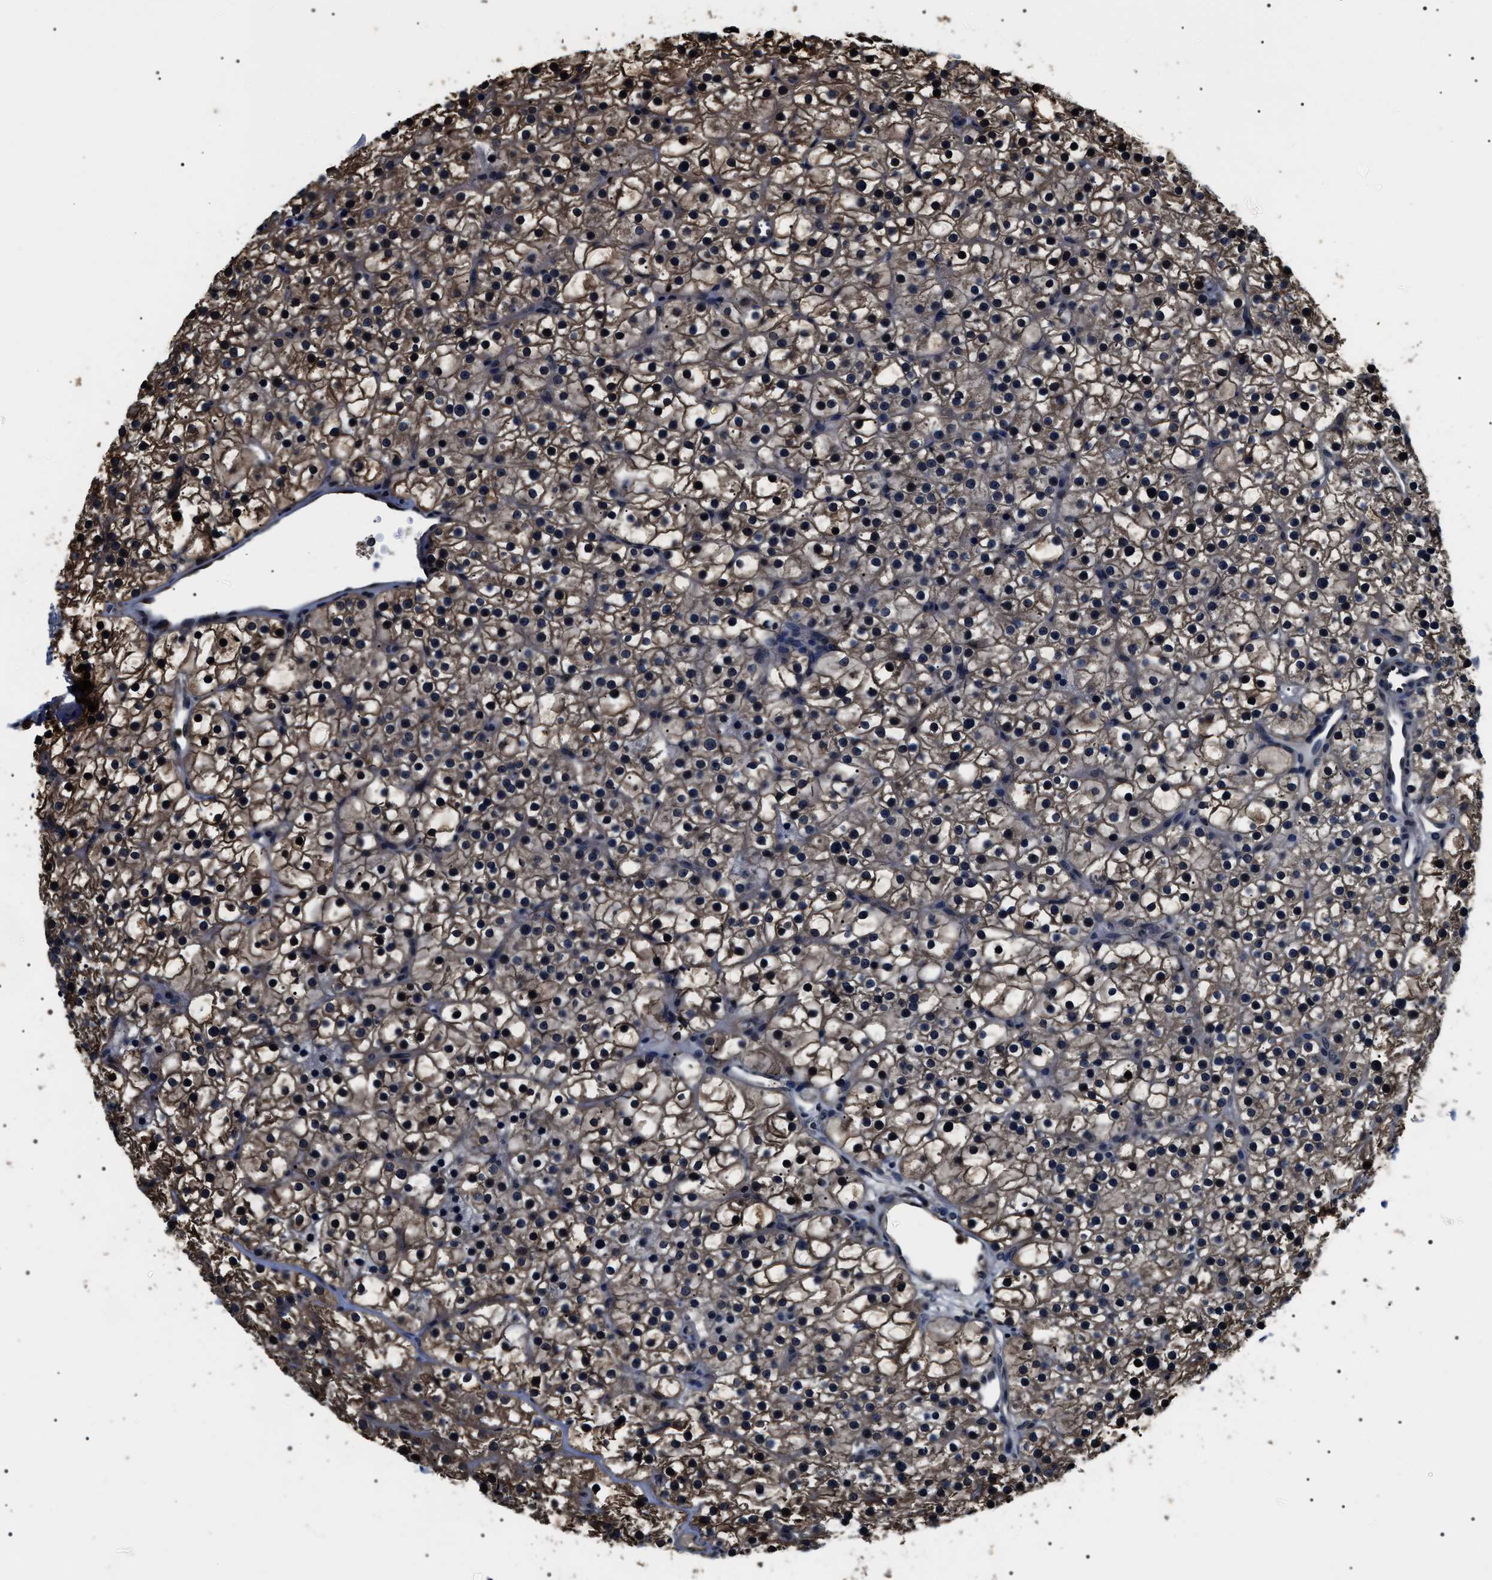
{"staining": {"intensity": "moderate", "quantity": ">75%", "location": "cytoplasmic/membranous,nuclear"}, "tissue": "parathyroid gland", "cell_type": "Glandular cells", "image_type": "normal", "snomed": [{"axis": "morphology", "description": "Normal tissue, NOS"}, {"axis": "morphology", "description": "Adenoma, NOS"}, {"axis": "topography", "description": "Parathyroid gland"}], "caption": "Parathyroid gland stained for a protein displays moderate cytoplasmic/membranous,nuclear positivity in glandular cells. The staining was performed using DAB (3,3'-diaminobenzidine) to visualize the protein expression in brown, while the nuclei were stained in blue with hematoxylin (Magnification: 20x).", "gene": "ARHGAP22", "patient": {"sex": "female", "age": 70}}